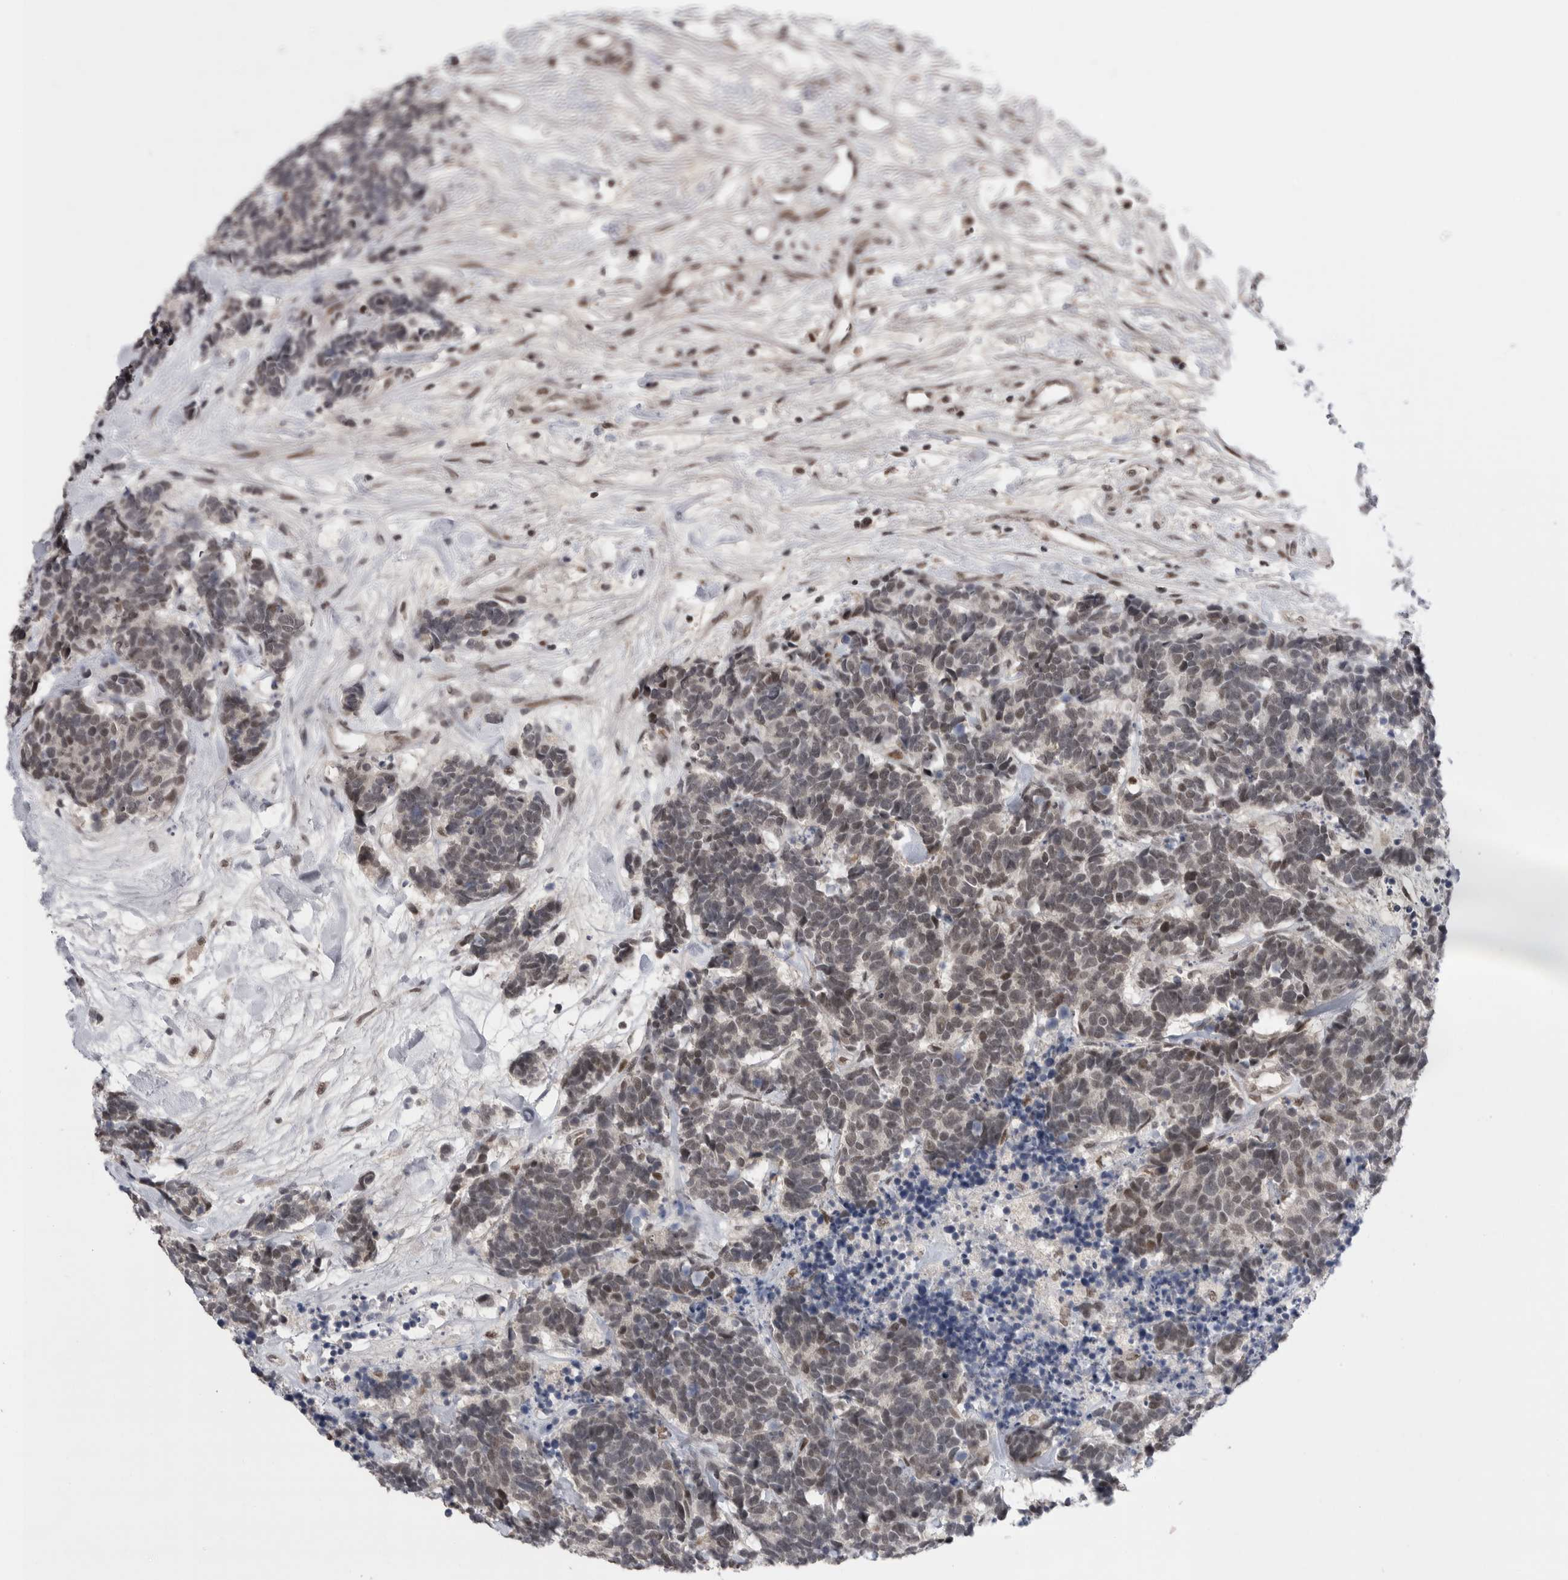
{"staining": {"intensity": "weak", "quantity": "25%-75%", "location": "nuclear"}, "tissue": "carcinoid", "cell_type": "Tumor cells", "image_type": "cancer", "snomed": [{"axis": "morphology", "description": "Carcinoma, NOS"}, {"axis": "morphology", "description": "Carcinoid, malignant, NOS"}, {"axis": "topography", "description": "Urinary bladder"}], "caption": "Brown immunohistochemical staining in human carcinoid shows weak nuclear expression in approximately 25%-75% of tumor cells. (brown staining indicates protein expression, while blue staining denotes nuclei).", "gene": "POU5F1", "patient": {"sex": "male", "age": 57}}